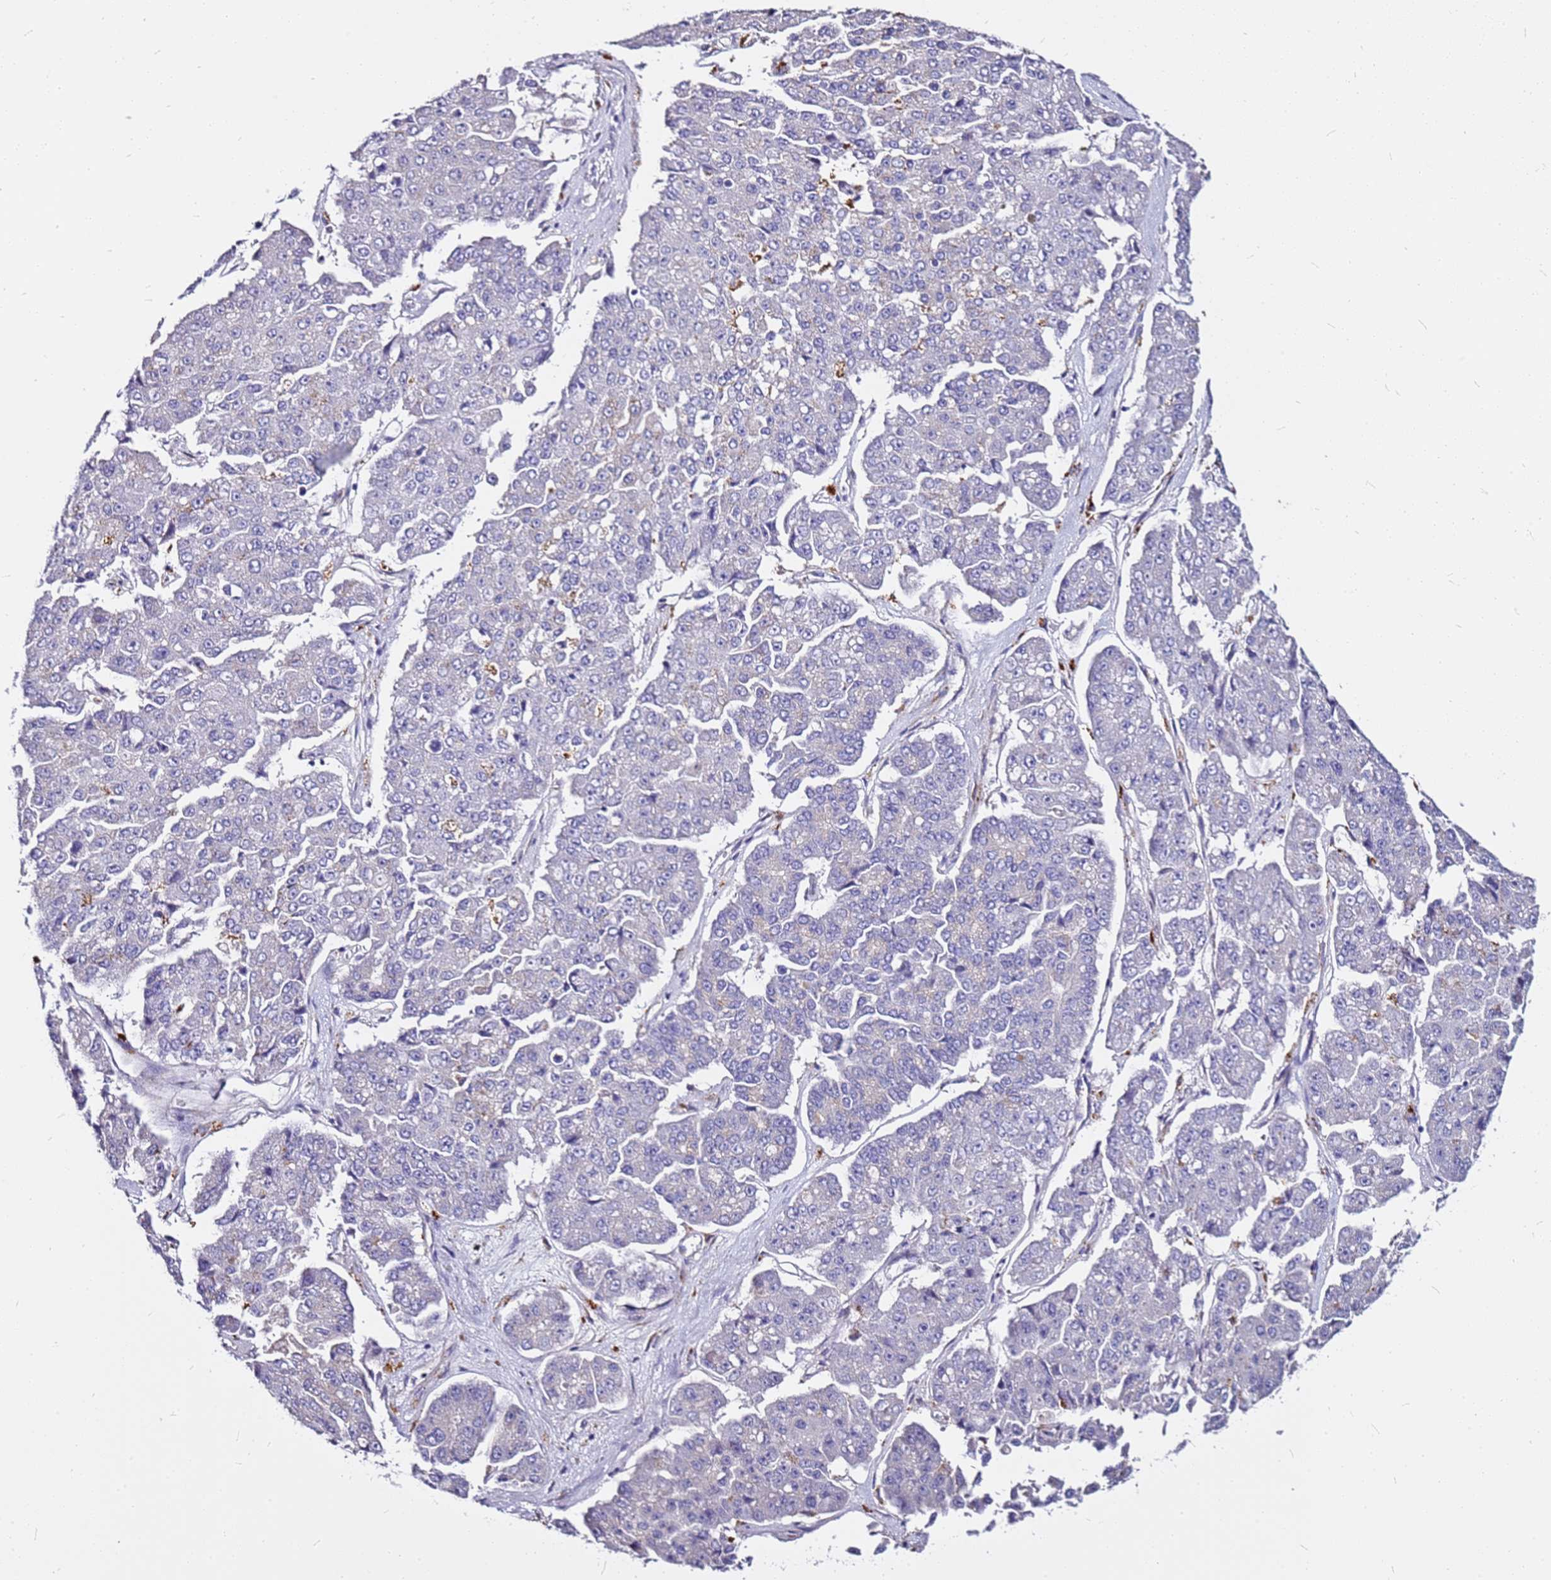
{"staining": {"intensity": "negative", "quantity": "none", "location": "none"}, "tissue": "pancreatic cancer", "cell_type": "Tumor cells", "image_type": "cancer", "snomed": [{"axis": "morphology", "description": "Adenocarcinoma, NOS"}, {"axis": "topography", "description": "Pancreas"}], "caption": "Photomicrograph shows no significant protein expression in tumor cells of pancreatic cancer (adenocarcinoma).", "gene": "CASD1", "patient": {"sex": "male", "age": 50}}